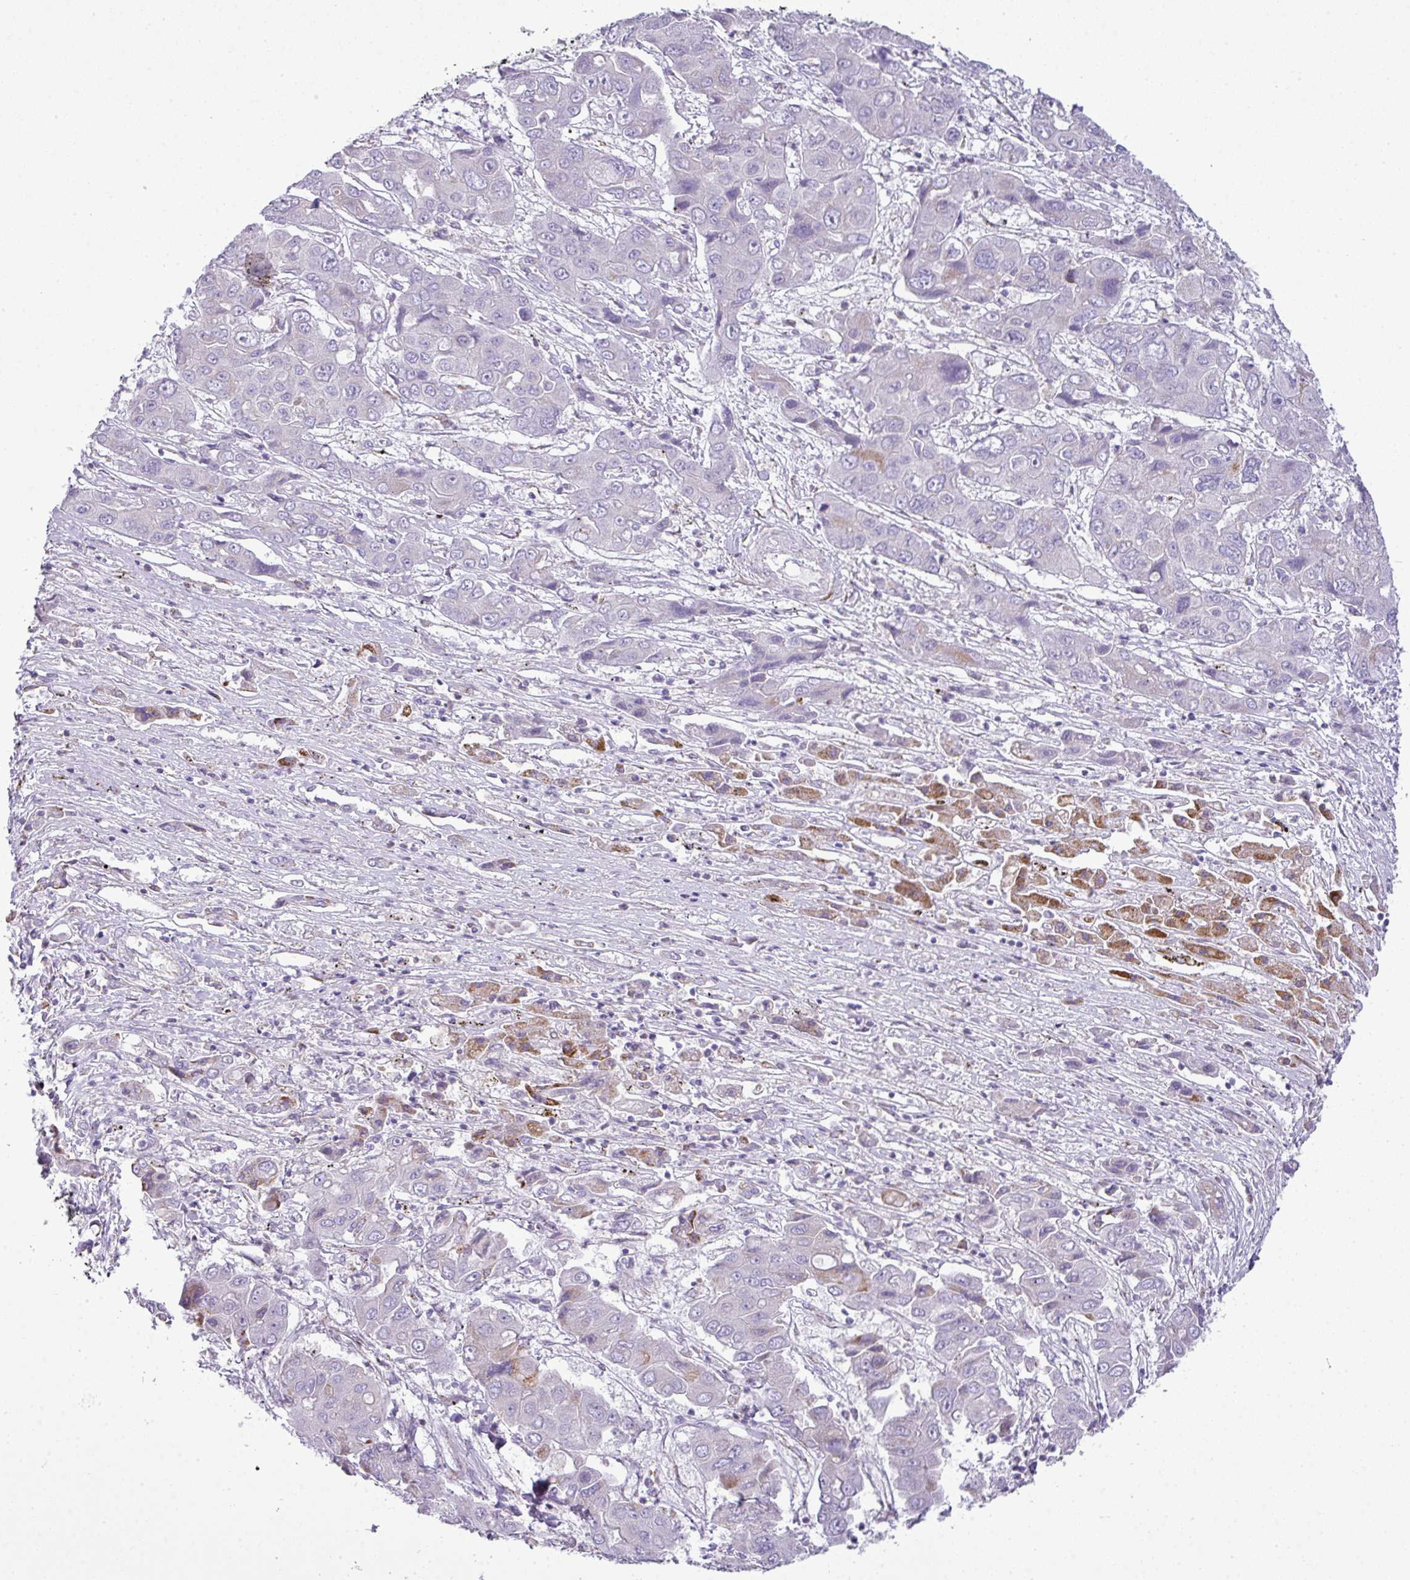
{"staining": {"intensity": "negative", "quantity": "none", "location": "none"}, "tissue": "liver cancer", "cell_type": "Tumor cells", "image_type": "cancer", "snomed": [{"axis": "morphology", "description": "Cholangiocarcinoma"}, {"axis": "topography", "description": "Liver"}], "caption": "Immunohistochemical staining of liver cancer (cholangiocarcinoma) demonstrates no significant expression in tumor cells.", "gene": "ZNF81", "patient": {"sex": "male", "age": 67}}